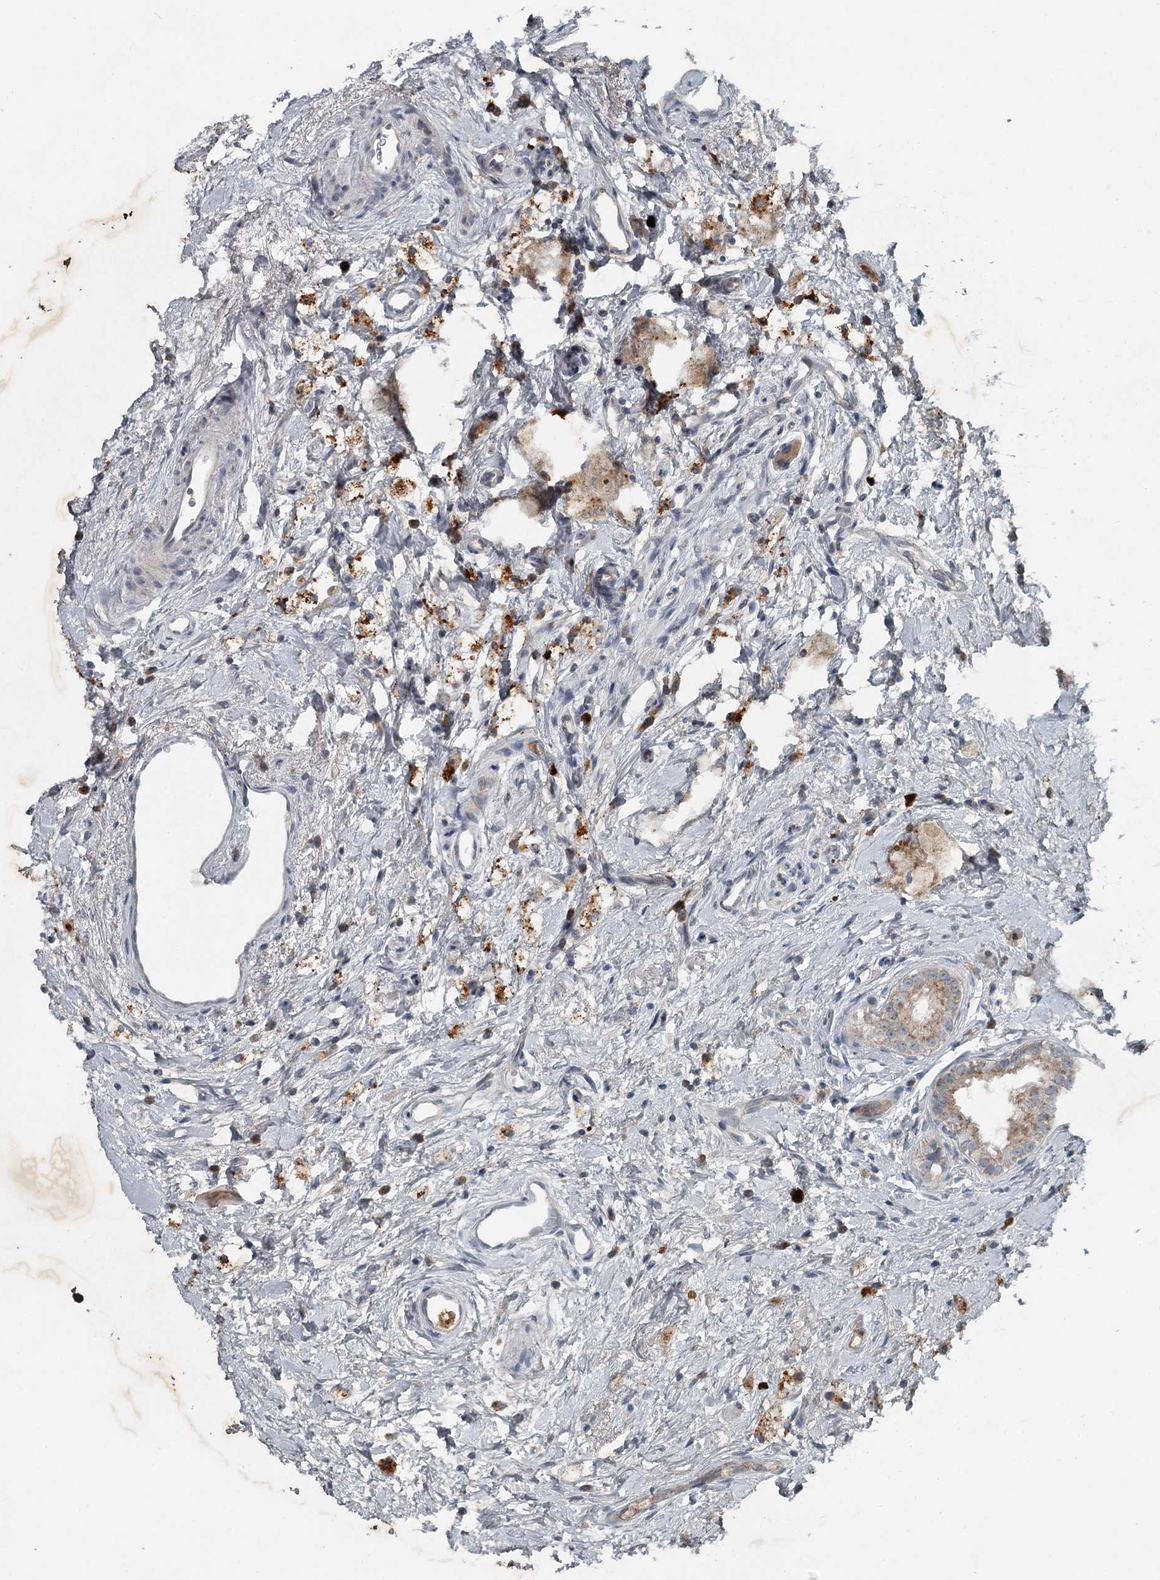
{"staining": {"intensity": "moderate", "quantity": "25%-75%", "location": "cytoplasmic/membranous"}, "tissue": "epididymis", "cell_type": "Glandular cells", "image_type": "normal", "snomed": [{"axis": "morphology", "description": "Normal tissue, NOS"}, {"axis": "topography", "description": "Epididymis"}], "caption": "Protein analysis of normal epididymis demonstrates moderate cytoplasmic/membranous expression in about 25%-75% of glandular cells.", "gene": "SLC39A8", "patient": {"sex": "male", "age": 80}}